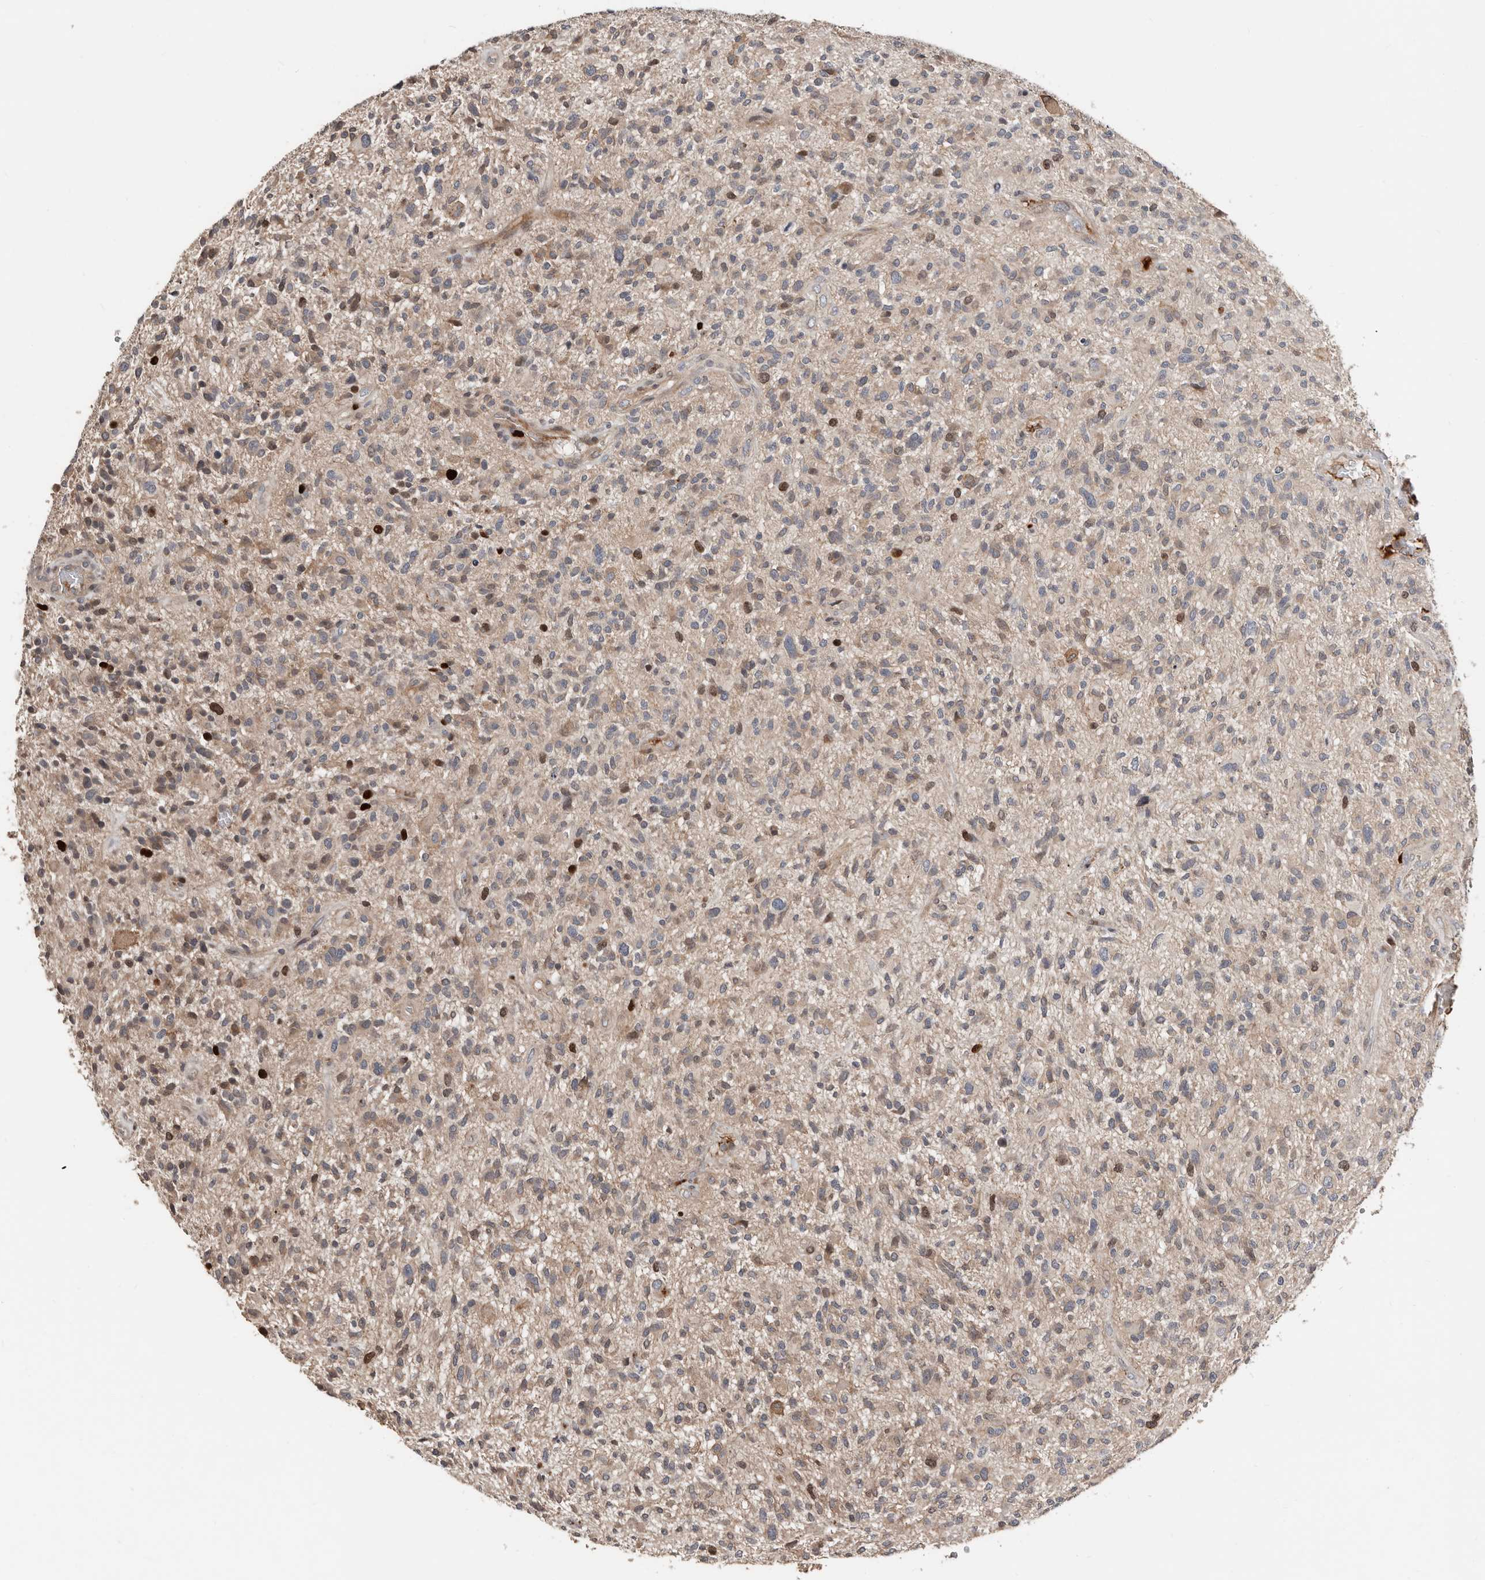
{"staining": {"intensity": "weak", "quantity": "25%-75%", "location": "cytoplasmic/membranous"}, "tissue": "glioma", "cell_type": "Tumor cells", "image_type": "cancer", "snomed": [{"axis": "morphology", "description": "Glioma, malignant, High grade"}, {"axis": "topography", "description": "Brain"}], "caption": "A micrograph showing weak cytoplasmic/membranous staining in approximately 25%-75% of tumor cells in malignant glioma (high-grade), as visualized by brown immunohistochemical staining.", "gene": "SMYD4", "patient": {"sex": "male", "age": 47}}